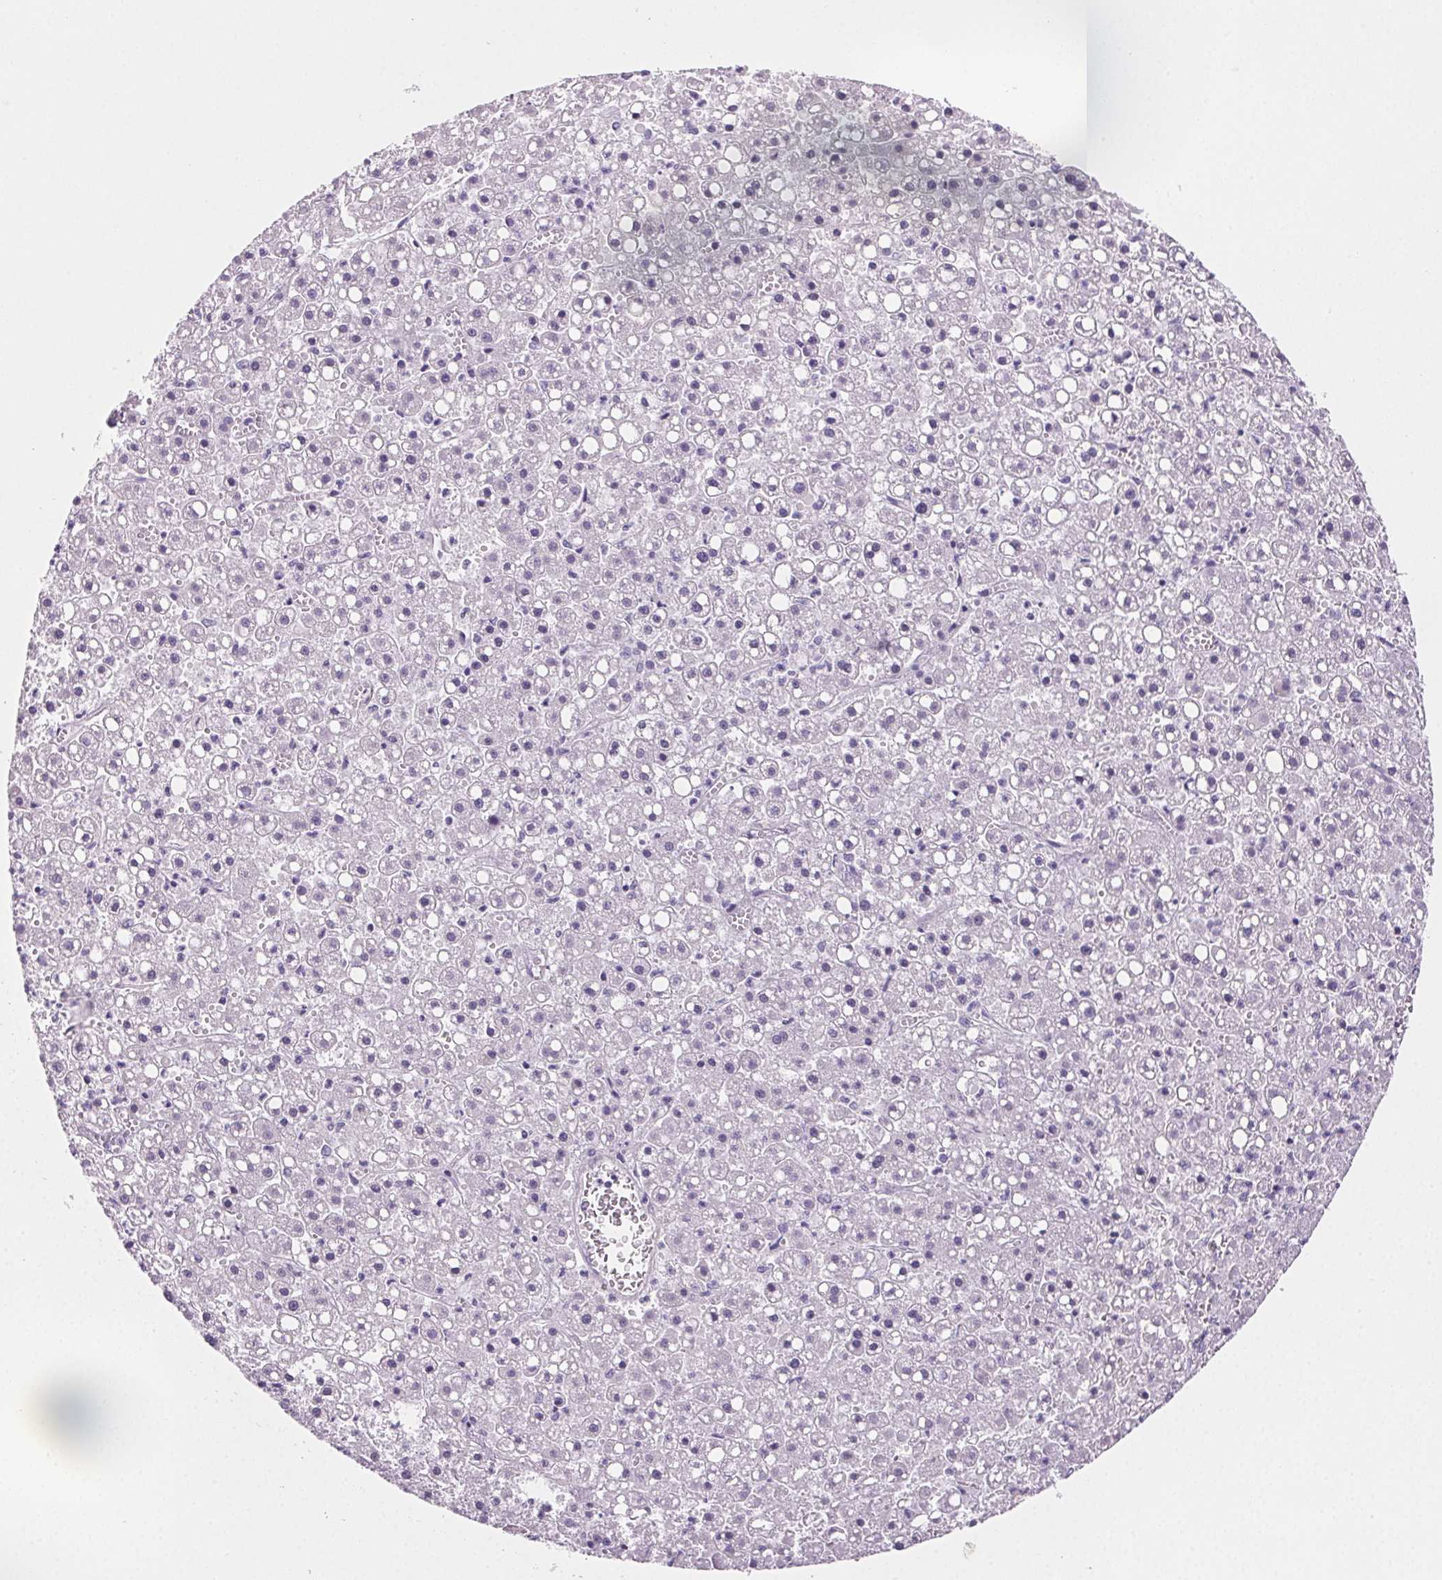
{"staining": {"intensity": "negative", "quantity": "none", "location": "none"}, "tissue": "liver cancer", "cell_type": "Tumor cells", "image_type": "cancer", "snomed": [{"axis": "morphology", "description": "Carcinoma, Hepatocellular, NOS"}, {"axis": "topography", "description": "Liver"}], "caption": "This image is of hepatocellular carcinoma (liver) stained with immunohistochemistry (IHC) to label a protein in brown with the nuclei are counter-stained blue. There is no positivity in tumor cells.", "gene": "PRSS3", "patient": {"sex": "male", "age": 67}}